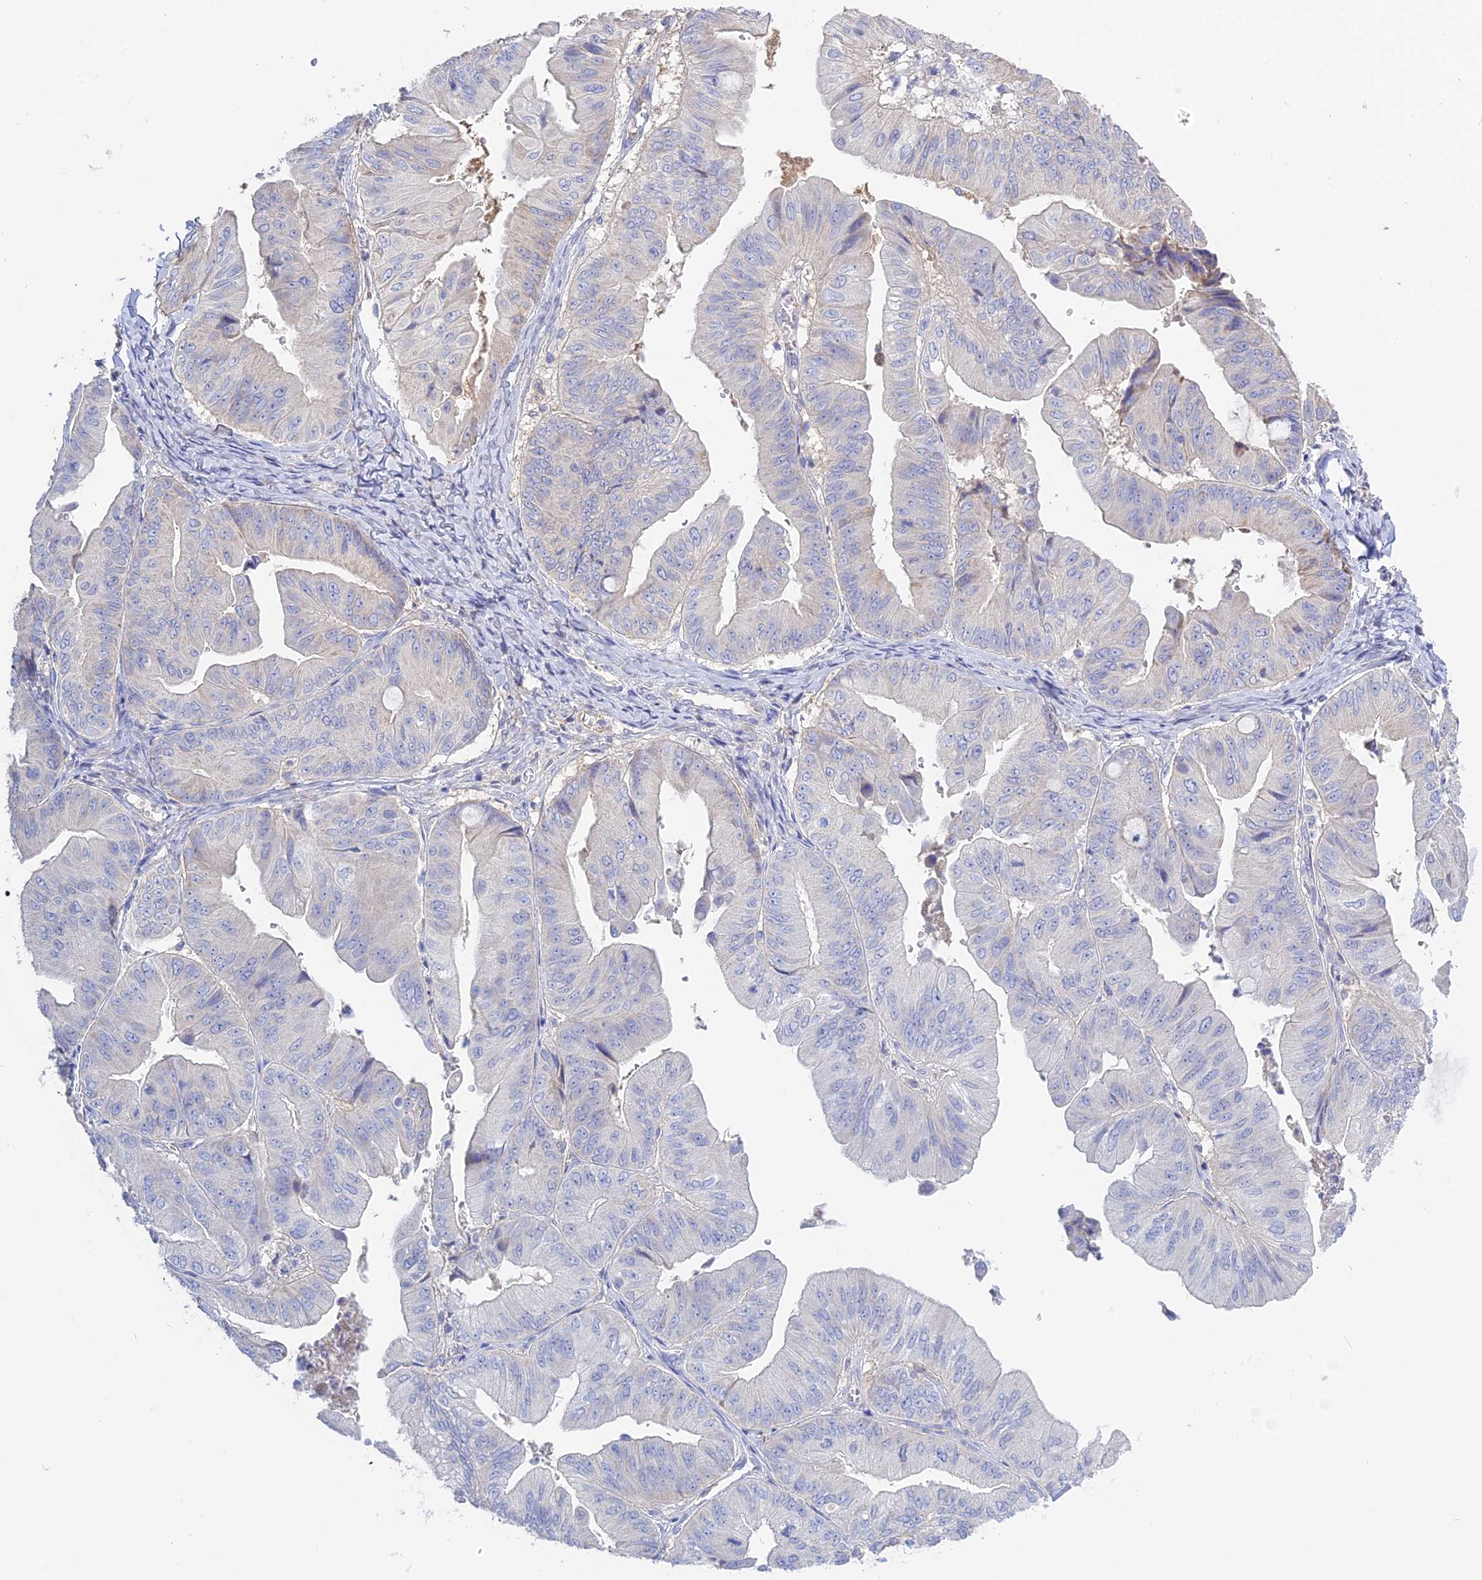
{"staining": {"intensity": "negative", "quantity": "none", "location": "none"}, "tissue": "ovarian cancer", "cell_type": "Tumor cells", "image_type": "cancer", "snomed": [{"axis": "morphology", "description": "Cystadenocarcinoma, mucinous, NOS"}, {"axis": "topography", "description": "Ovary"}], "caption": "Immunohistochemistry of human mucinous cystadenocarcinoma (ovarian) demonstrates no staining in tumor cells. Nuclei are stained in blue.", "gene": "ADGRA1", "patient": {"sex": "female", "age": 61}}